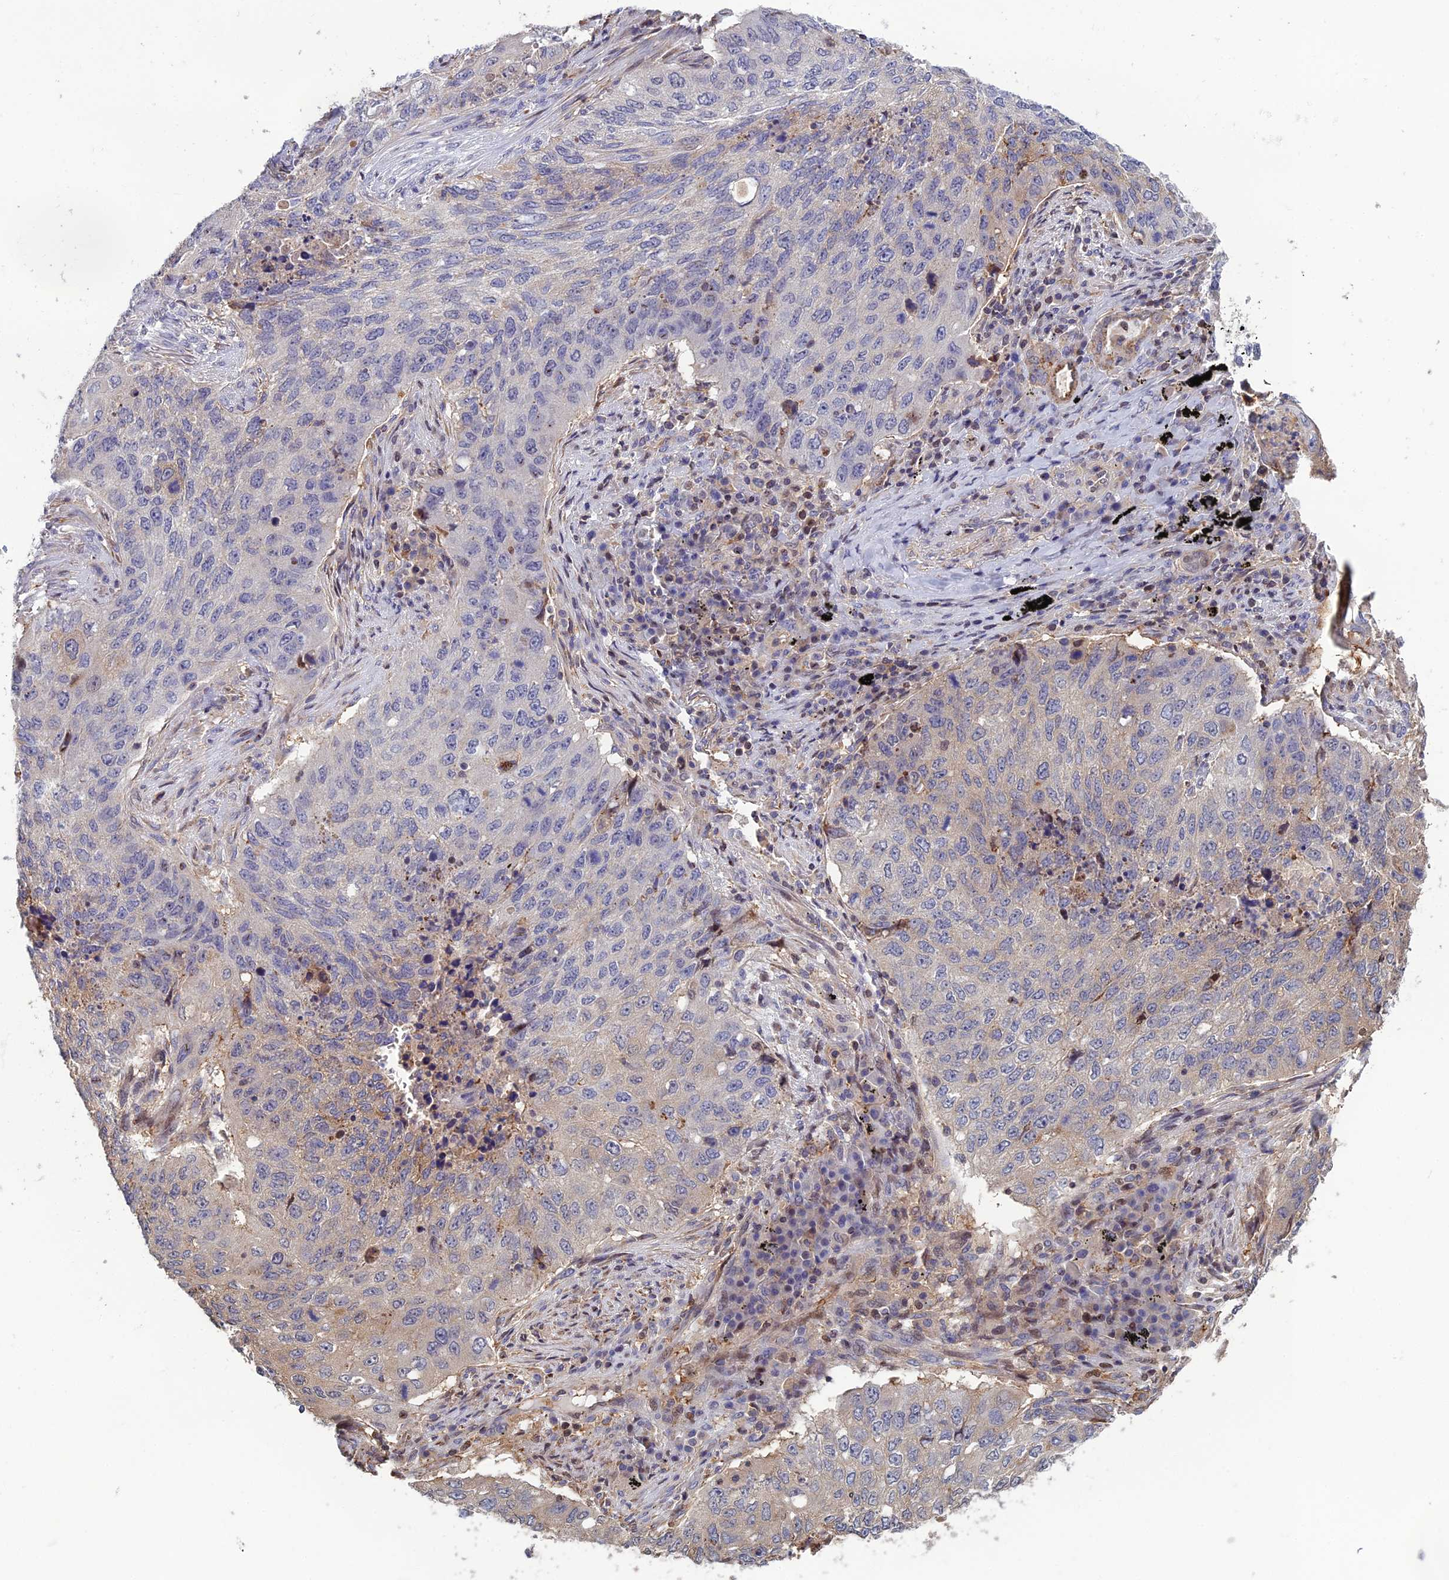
{"staining": {"intensity": "negative", "quantity": "none", "location": "none"}, "tissue": "lung cancer", "cell_type": "Tumor cells", "image_type": "cancer", "snomed": [{"axis": "morphology", "description": "Squamous cell carcinoma, NOS"}, {"axis": "topography", "description": "Lung"}], "caption": "Tumor cells are negative for brown protein staining in lung squamous cell carcinoma. (Immunohistochemistry, brightfield microscopy, high magnification).", "gene": "C15orf62", "patient": {"sex": "female", "age": 63}}